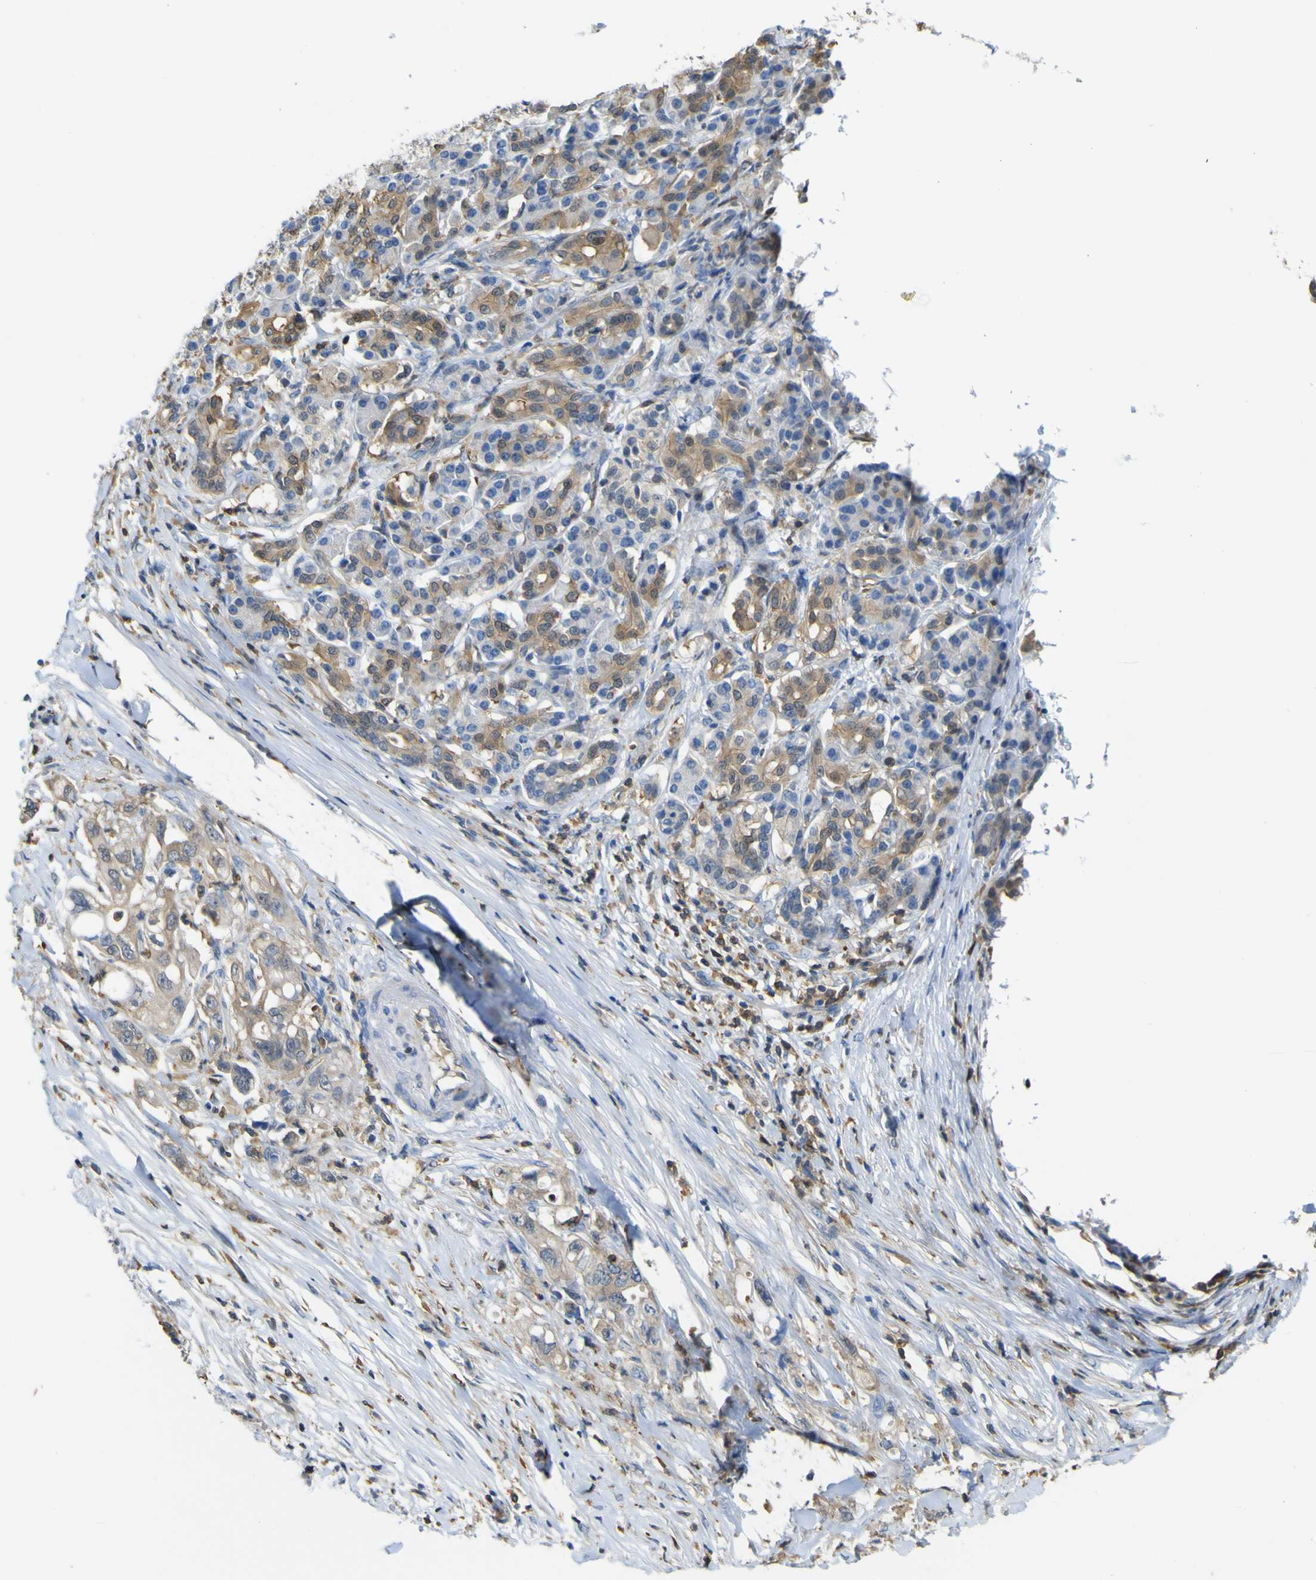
{"staining": {"intensity": "moderate", "quantity": "25%-75%", "location": "cytoplasmic/membranous"}, "tissue": "pancreatic cancer", "cell_type": "Tumor cells", "image_type": "cancer", "snomed": [{"axis": "morphology", "description": "Normal tissue, NOS"}, {"axis": "topography", "description": "Pancreas"}], "caption": "Human pancreatic cancer stained with a protein marker reveals moderate staining in tumor cells.", "gene": "ABHD3", "patient": {"sex": "male", "age": 42}}